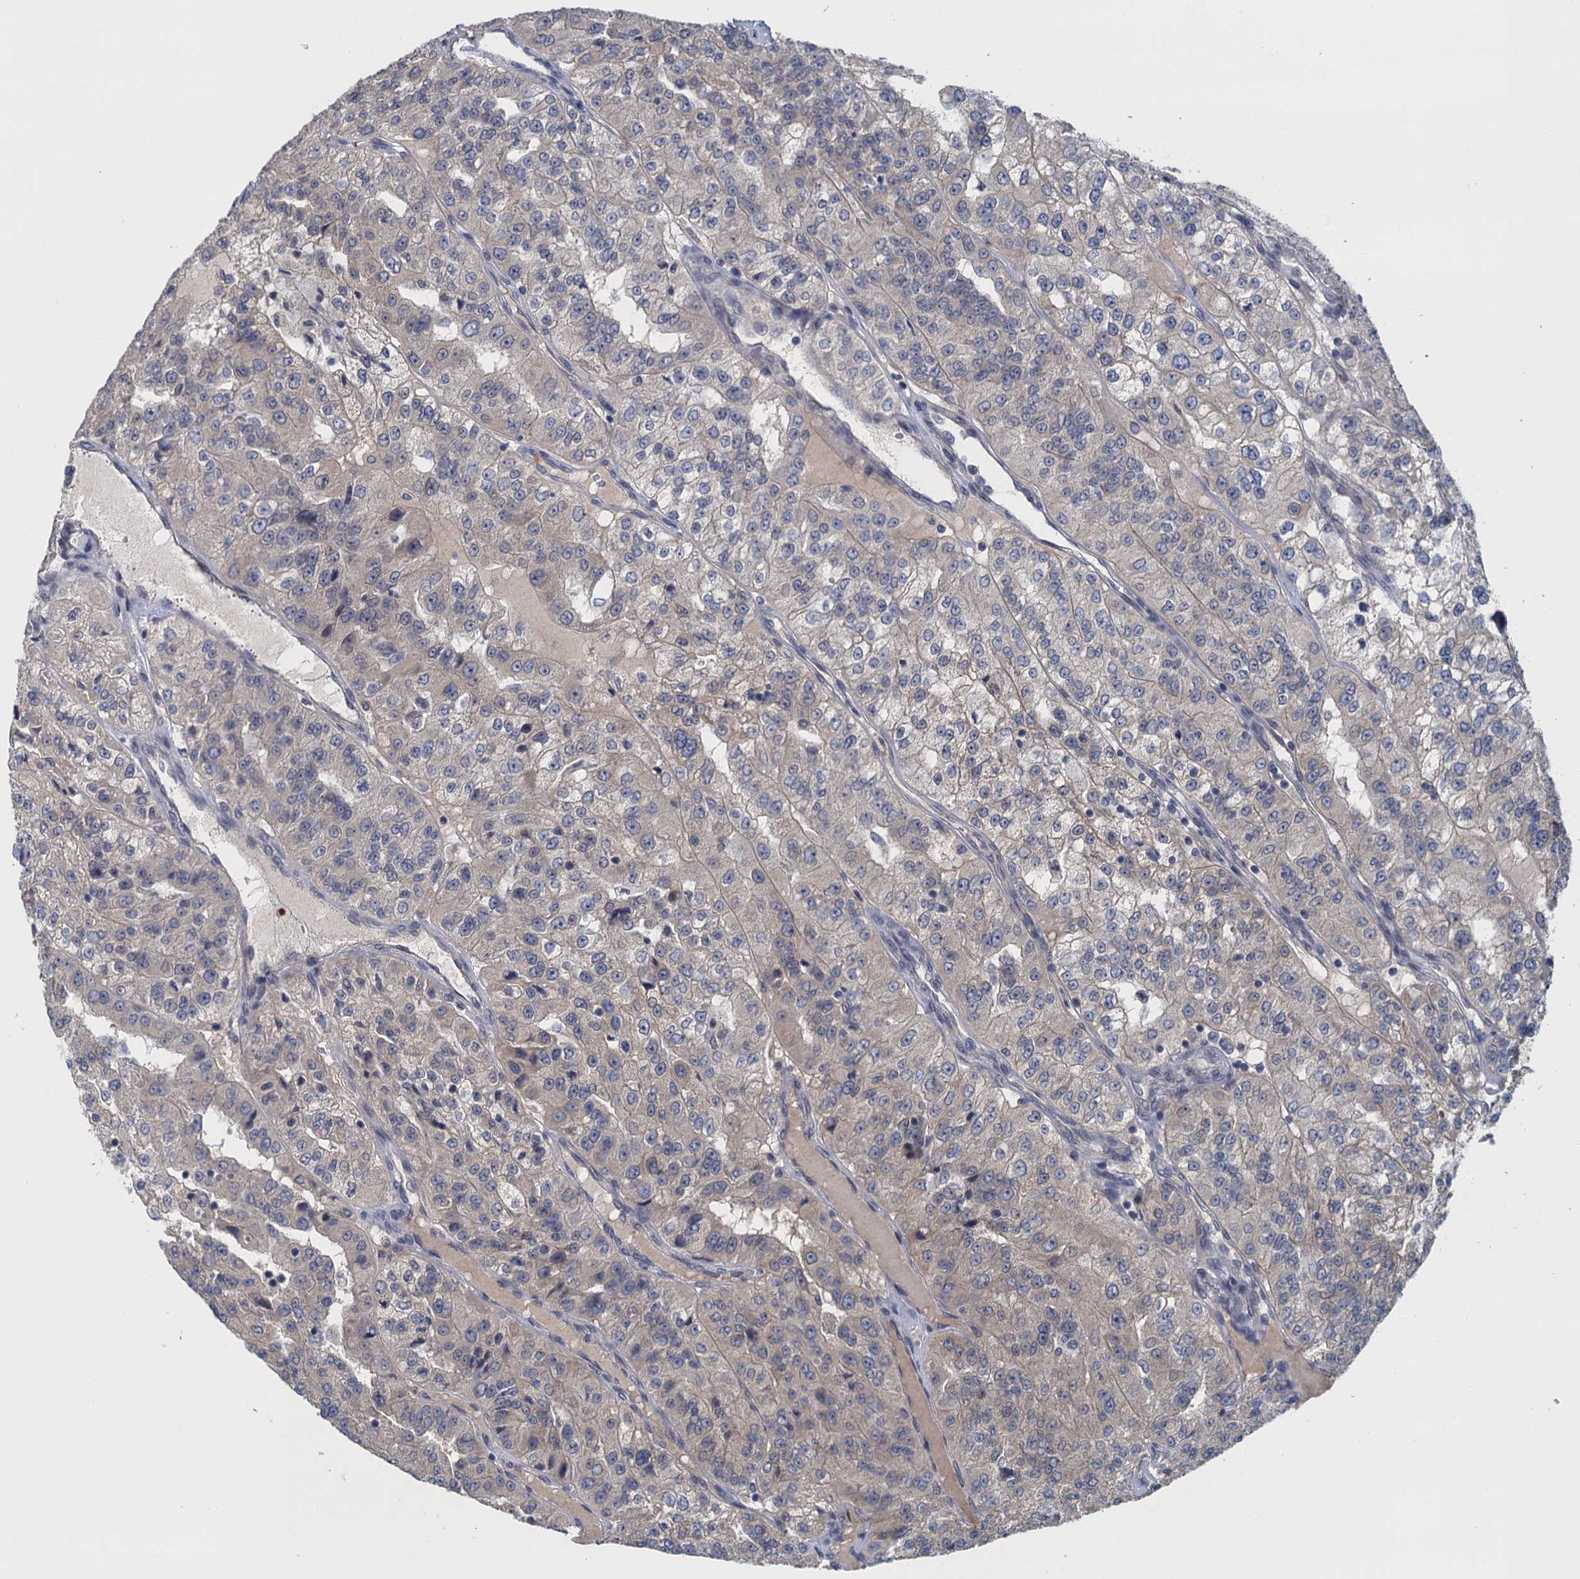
{"staining": {"intensity": "negative", "quantity": "none", "location": "none"}, "tissue": "renal cancer", "cell_type": "Tumor cells", "image_type": "cancer", "snomed": [{"axis": "morphology", "description": "Adenocarcinoma, NOS"}, {"axis": "topography", "description": "Kidney"}], "caption": "Tumor cells are negative for protein expression in human renal cancer (adenocarcinoma). Nuclei are stained in blue.", "gene": "CTU2", "patient": {"sex": "female", "age": 63}}